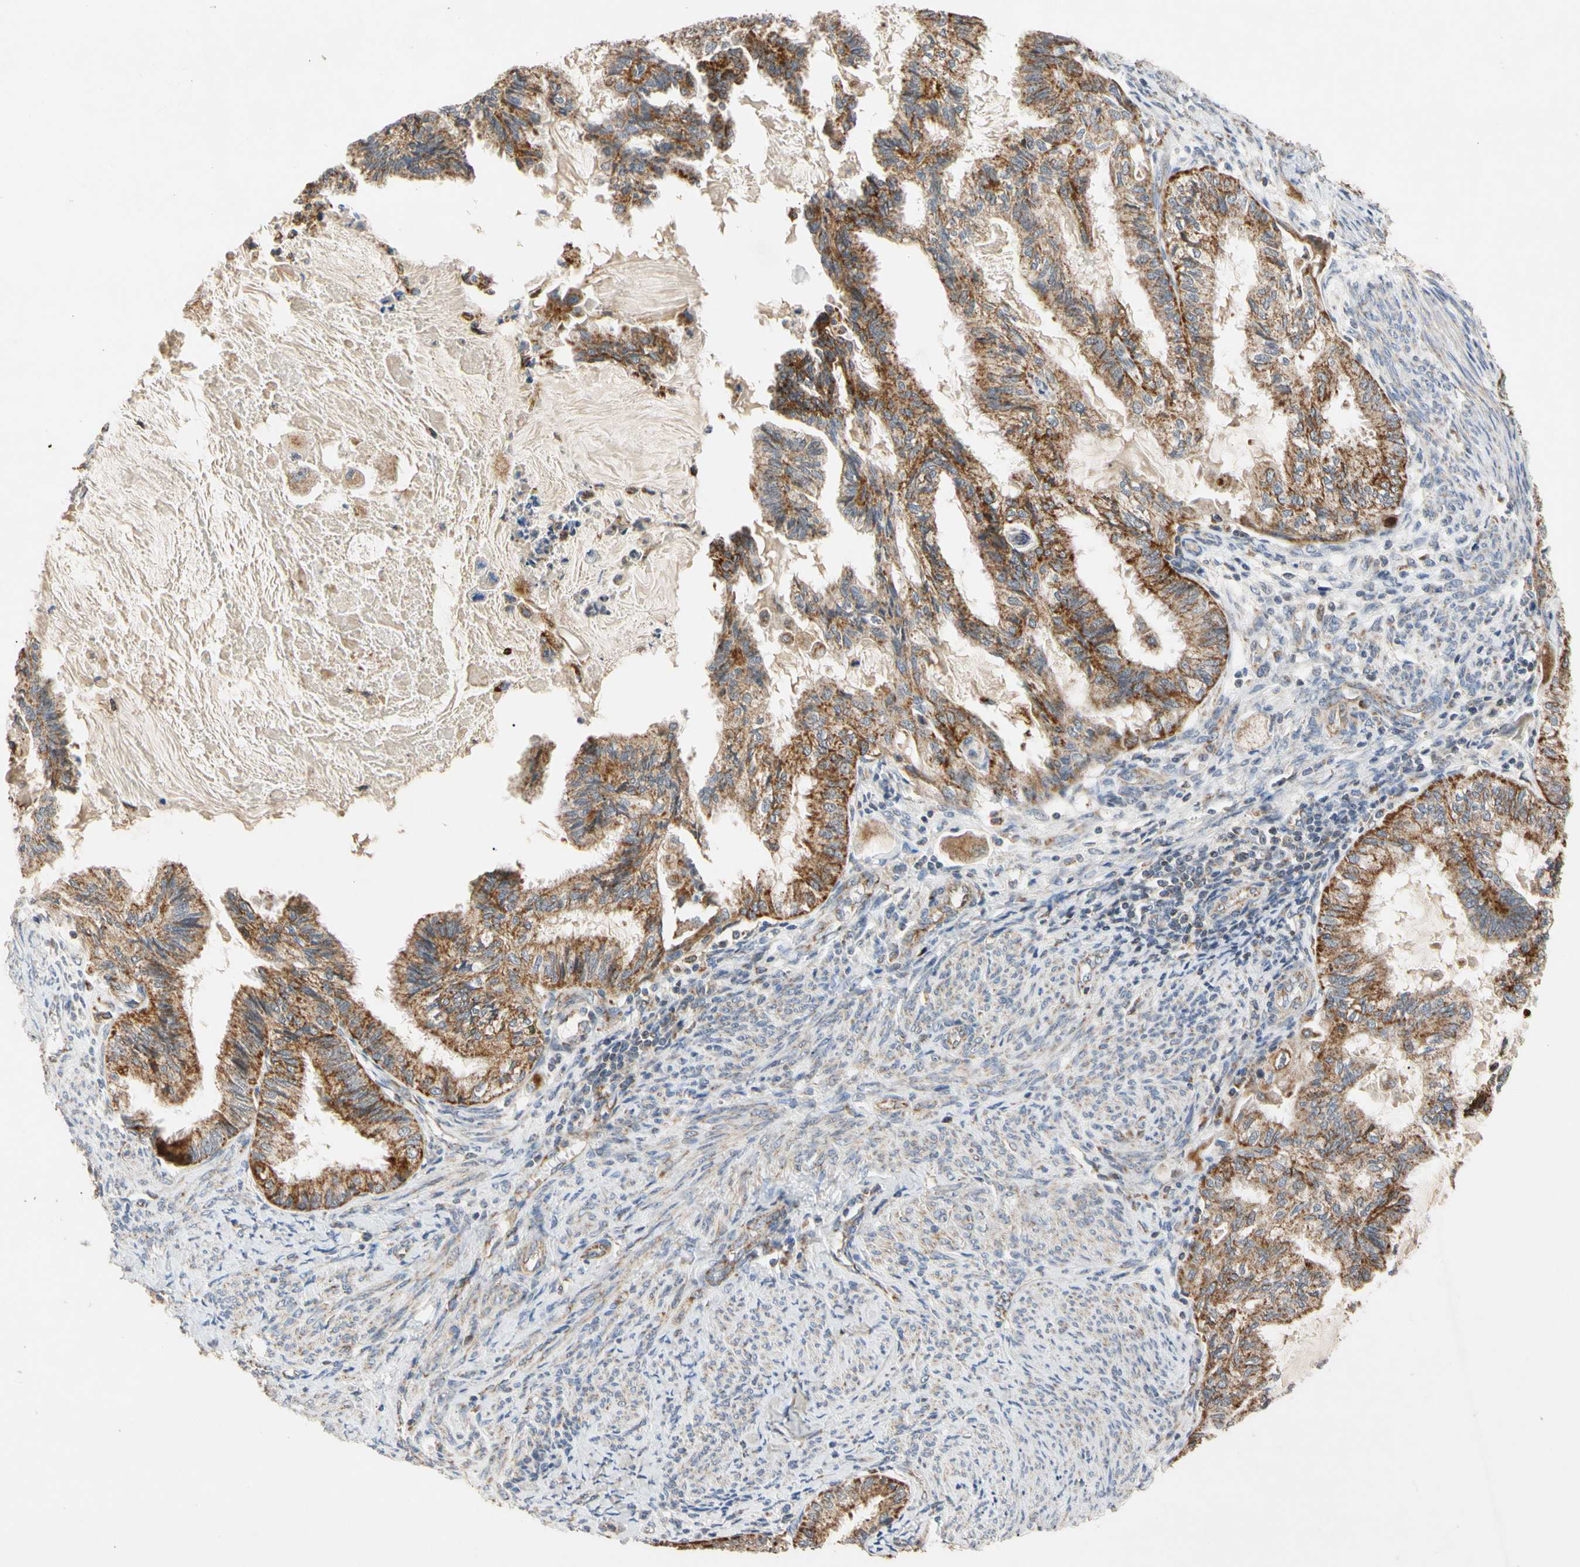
{"staining": {"intensity": "moderate", "quantity": ">75%", "location": "cytoplasmic/membranous"}, "tissue": "cervical cancer", "cell_type": "Tumor cells", "image_type": "cancer", "snomed": [{"axis": "morphology", "description": "Normal tissue, NOS"}, {"axis": "morphology", "description": "Adenocarcinoma, NOS"}, {"axis": "topography", "description": "Cervix"}, {"axis": "topography", "description": "Endometrium"}], "caption": "Brown immunohistochemical staining in cervical cancer (adenocarcinoma) reveals moderate cytoplasmic/membranous staining in approximately >75% of tumor cells.", "gene": "GPD2", "patient": {"sex": "female", "age": 86}}